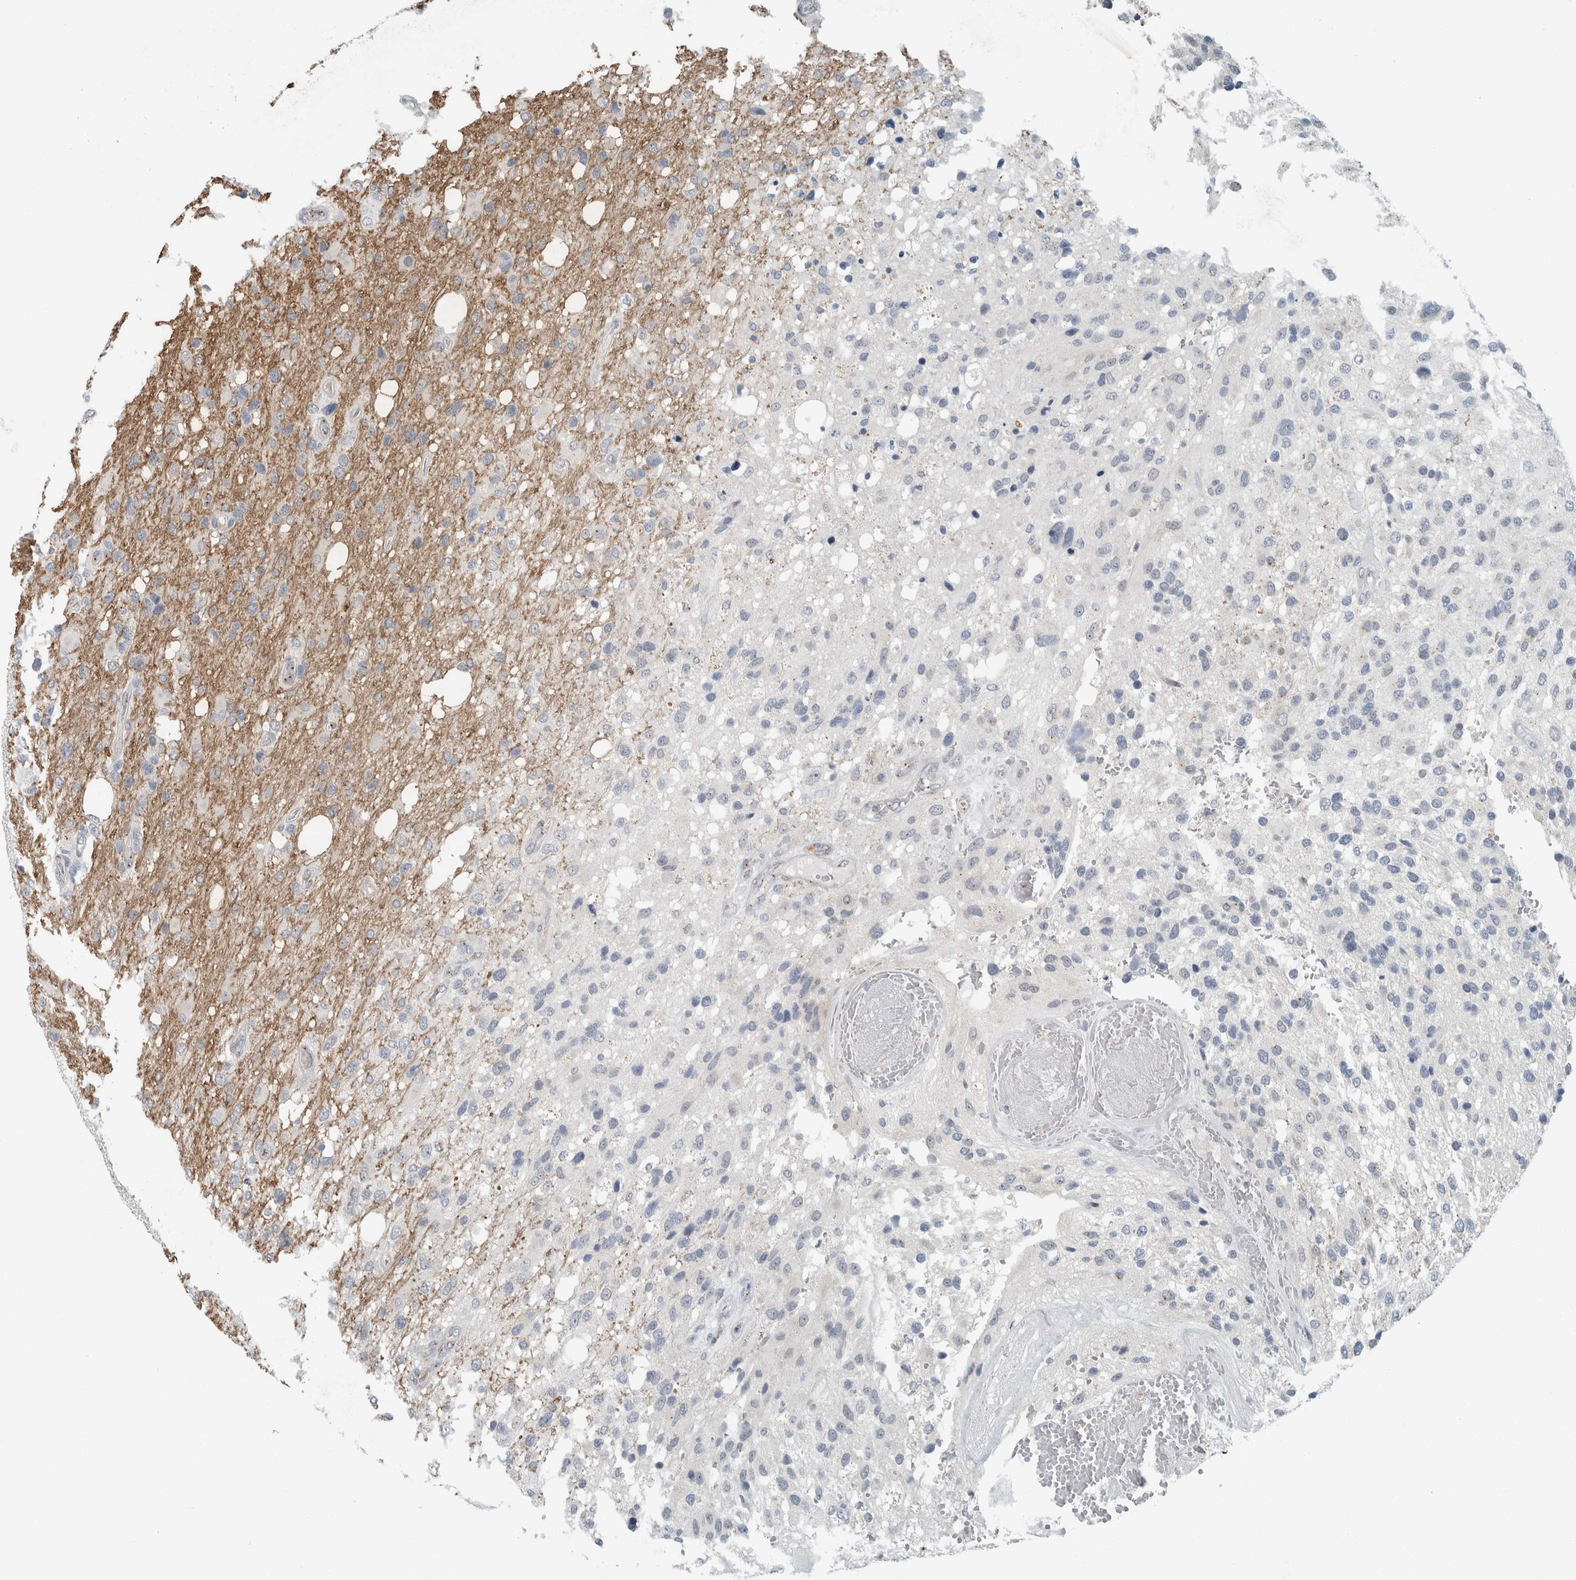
{"staining": {"intensity": "negative", "quantity": "none", "location": "none"}, "tissue": "glioma", "cell_type": "Tumor cells", "image_type": "cancer", "snomed": [{"axis": "morphology", "description": "Glioma, malignant, High grade"}, {"axis": "topography", "description": "Brain"}], "caption": "The micrograph shows no staining of tumor cells in glioma.", "gene": "KIF1C", "patient": {"sex": "female", "age": 58}}